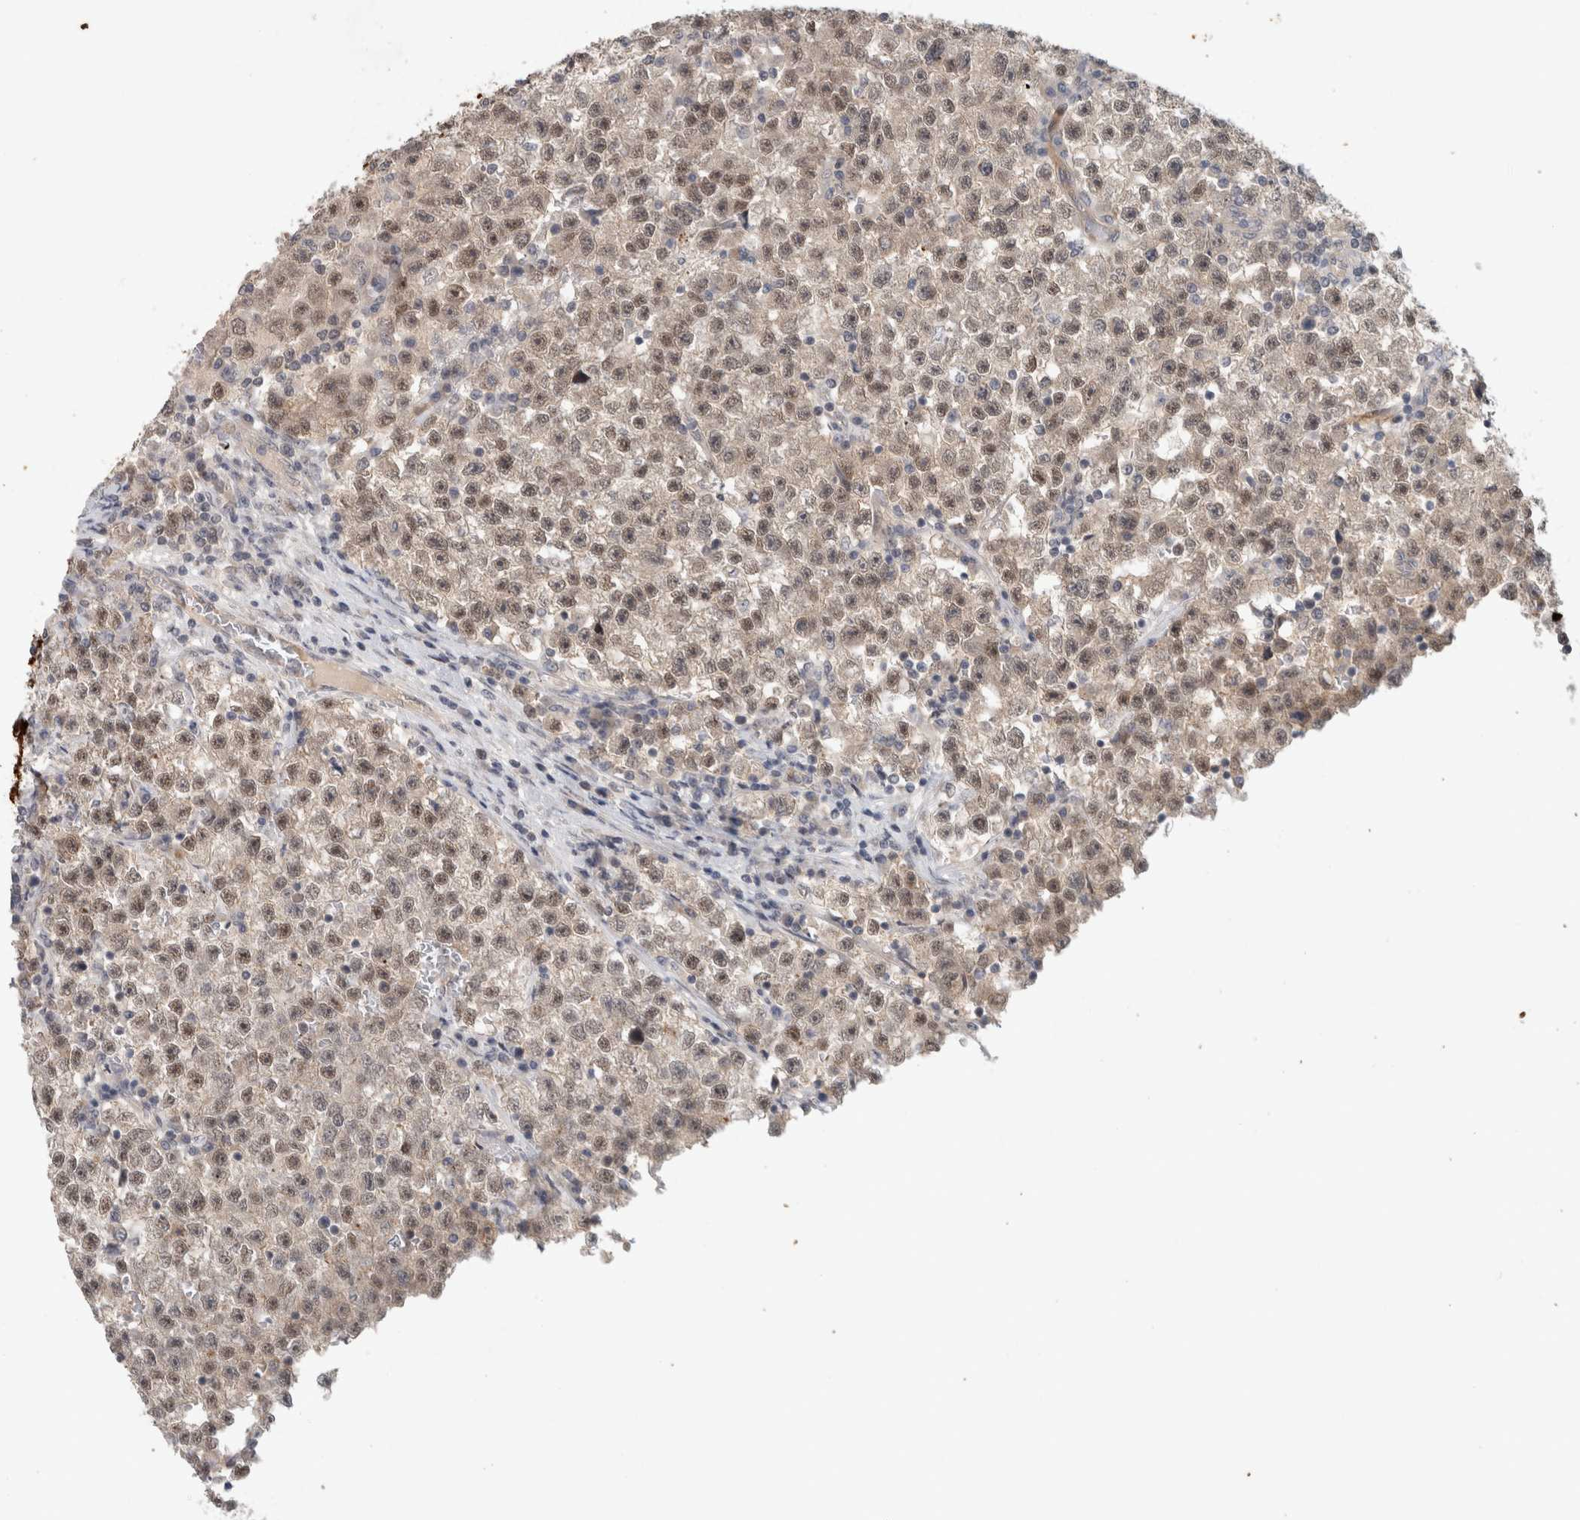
{"staining": {"intensity": "weak", "quantity": ">75%", "location": "nuclear"}, "tissue": "testis cancer", "cell_type": "Tumor cells", "image_type": "cancer", "snomed": [{"axis": "morphology", "description": "Seminoma, NOS"}, {"axis": "topography", "description": "Testis"}], "caption": "A brown stain highlights weak nuclear staining of a protein in testis cancer (seminoma) tumor cells.", "gene": "CRISPLD1", "patient": {"sex": "male", "age": 22}}